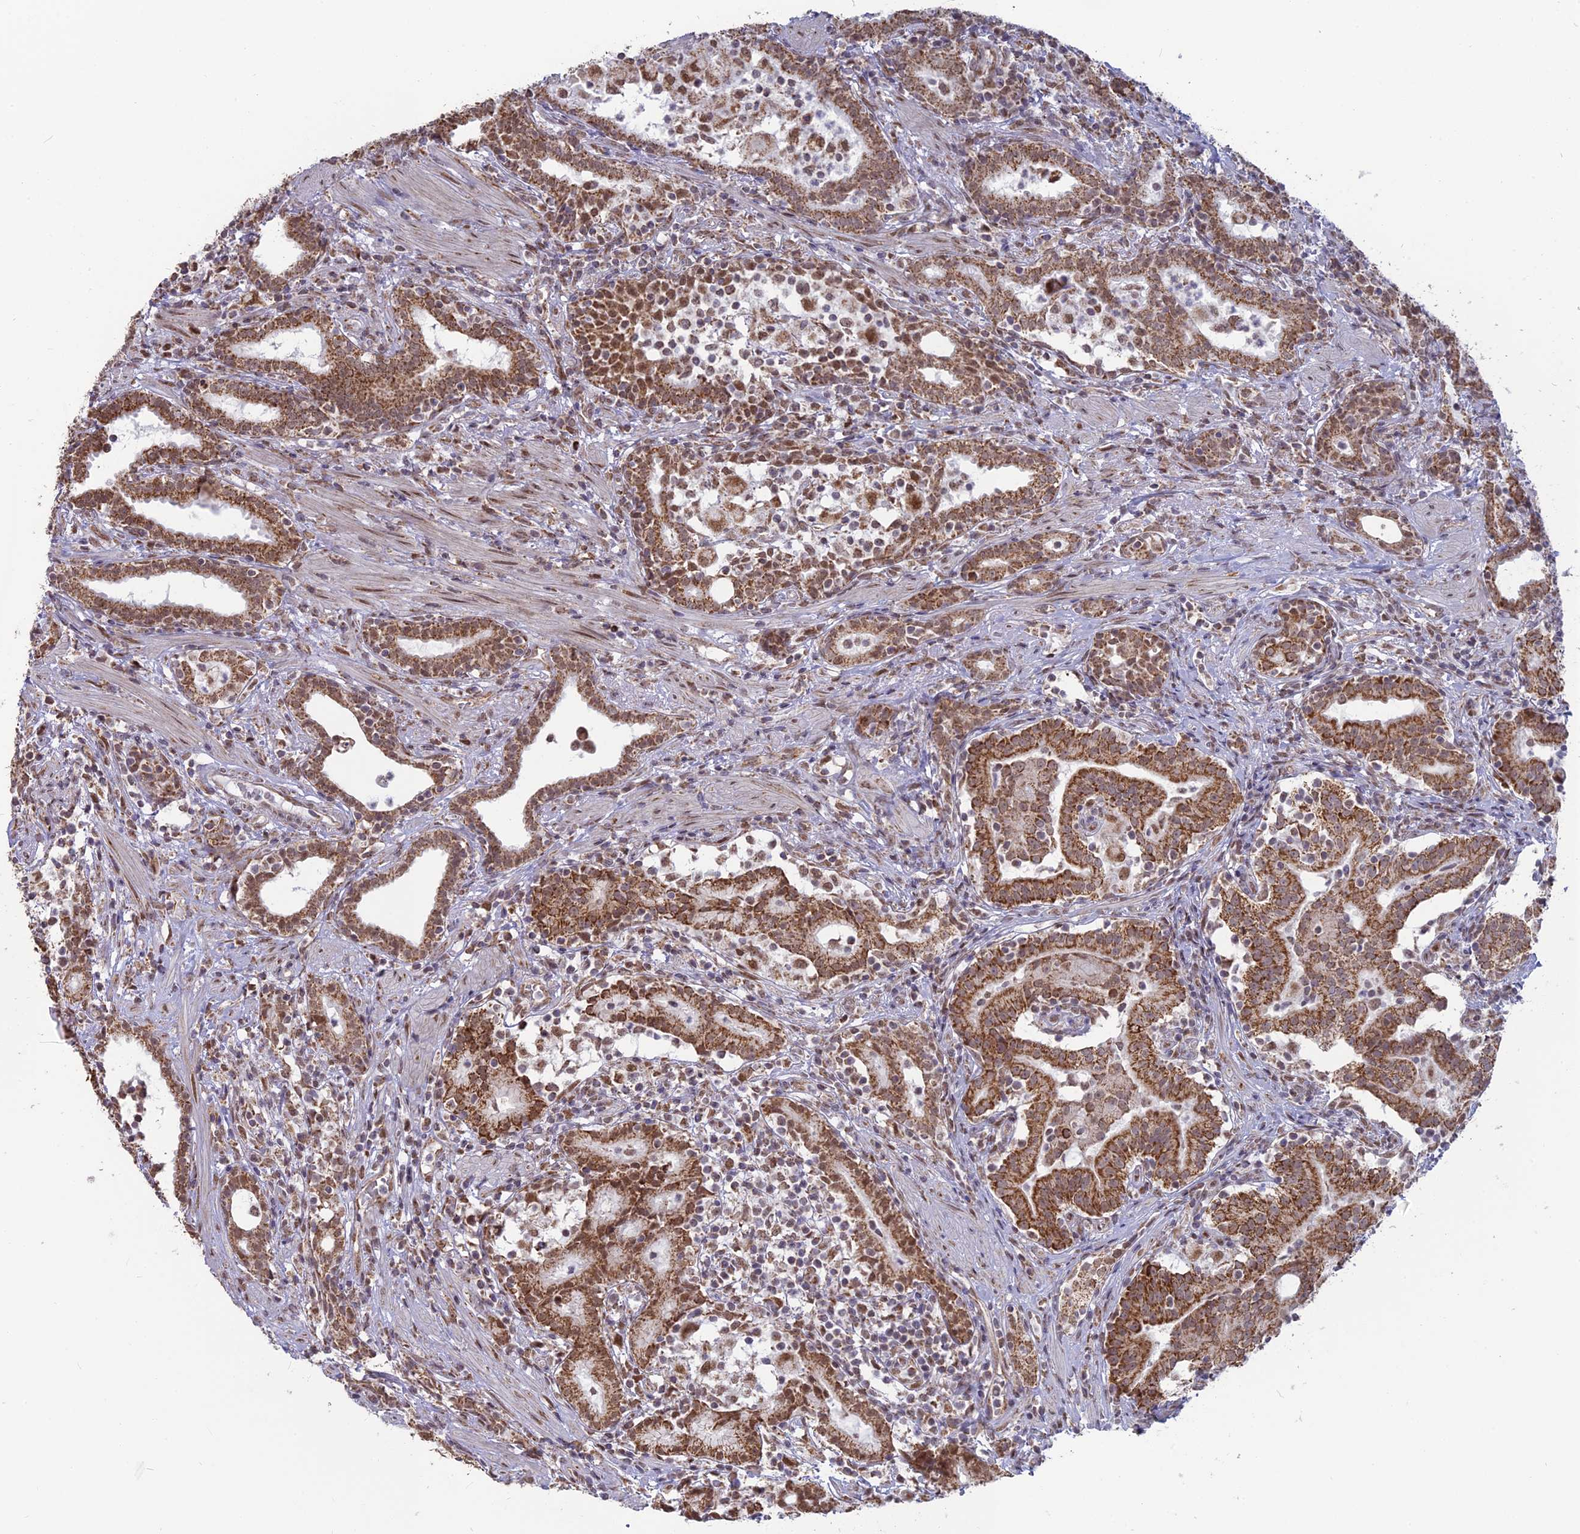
{"staining": {"intensity": "strong", "quantity": ">75%", "location": "cytoplasmic/membranous,nuclear"}, "tissue": "prostate cancer", "cell_type": "Tumor cells", "image_type": "cancer", "snomed": [{"axis": "morphology", "description": "Adenocarcinoma, High grade"}, {"axis": "topography", "description": "Prostate"}], "caption": "The image reveals staining of prostate cancer, revealing strong cytoplasmic/membranous and nuclear protein staining (brown color) within tumor cells.", "gene": "ARHGAP40", "patient": {"sex": "male", "age": 67}}